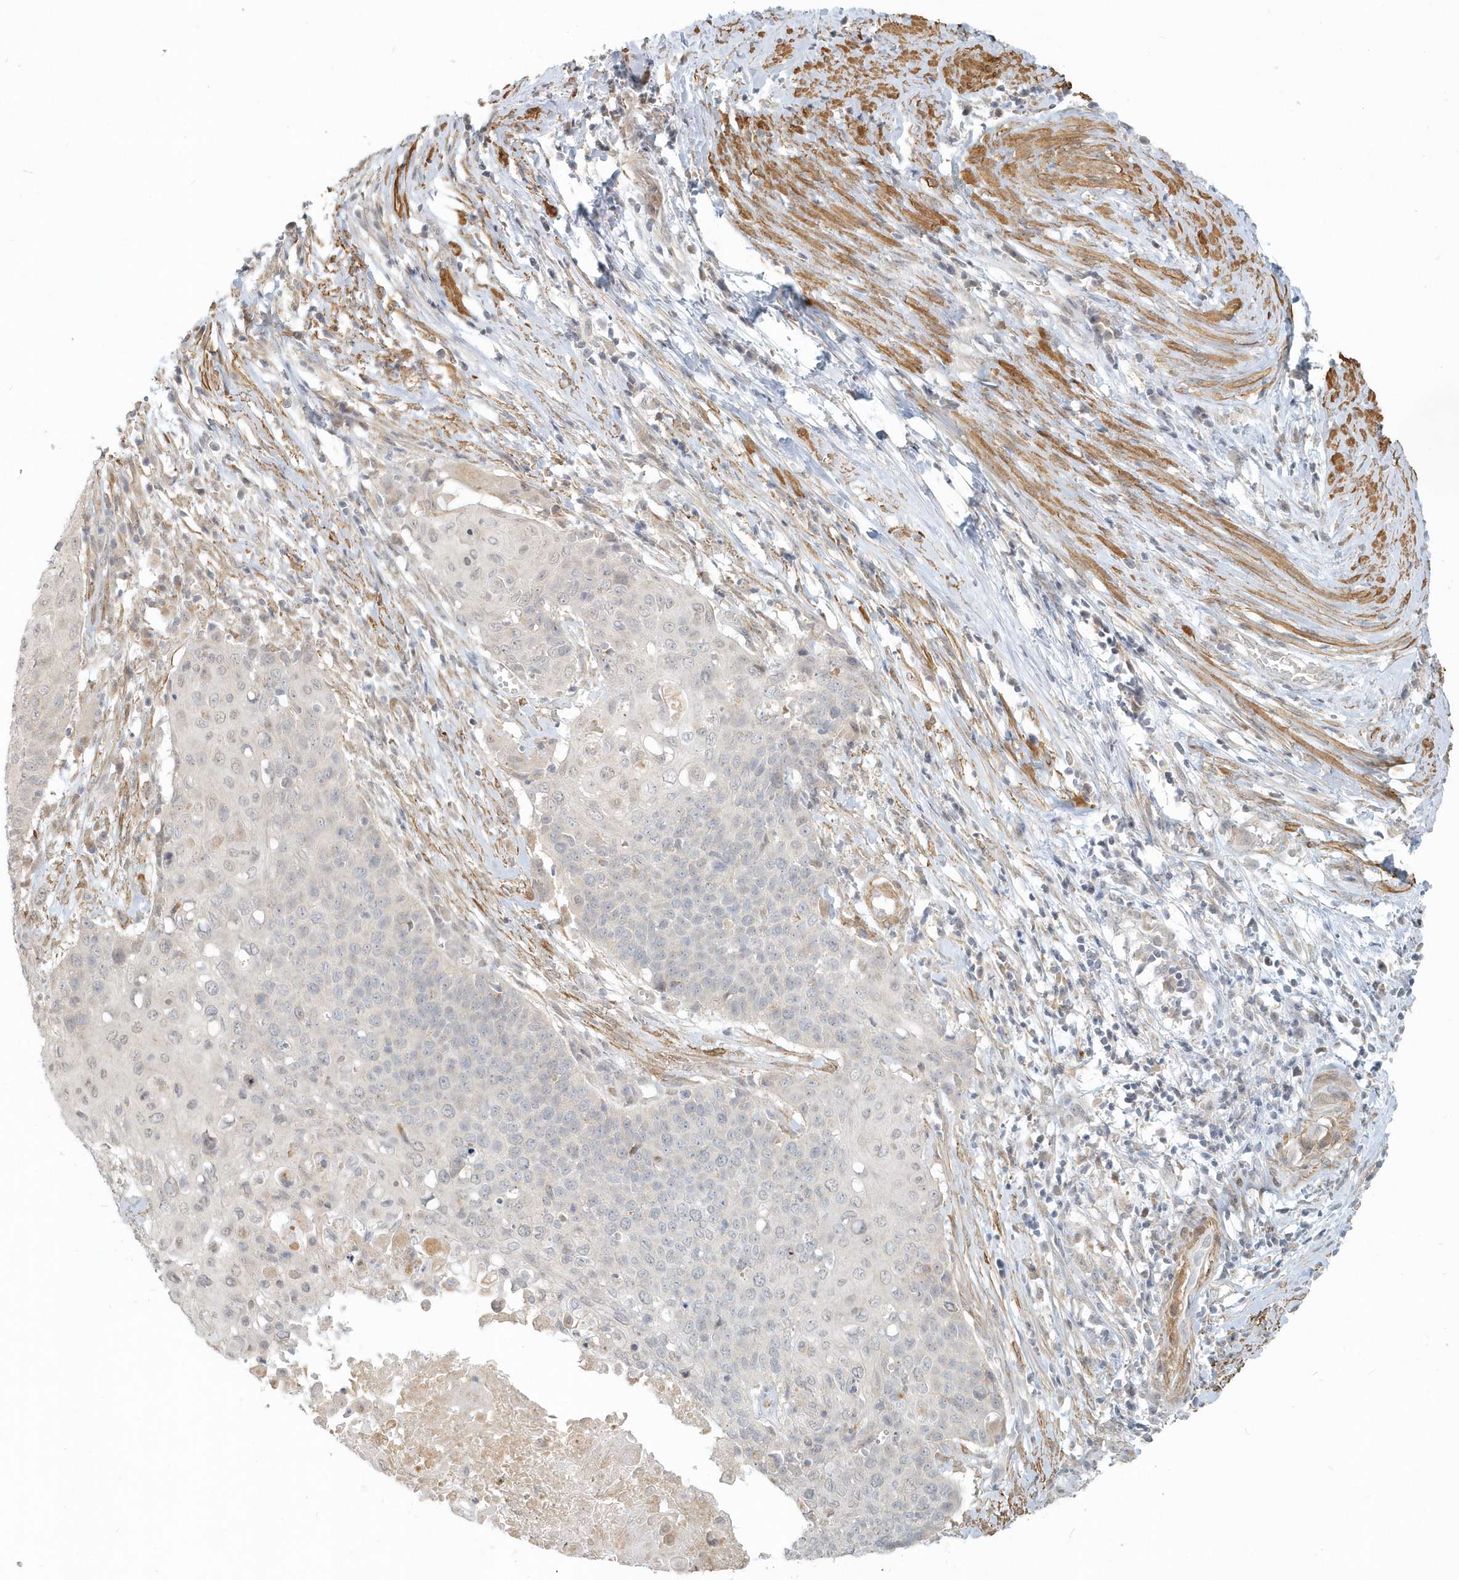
{"staining": {"intensity": "negative", "quantity": "none", "location": "none"}, "tissue": "cervical cancer", "cell_type": "Tumor cells", "image_type": "cancer", "snomed": [{"axis": "morphology", "description": "Squamous cell carcinoma, NOS"}, {"axis": "topography", "description": "Cervix"}], "caption": "Protein analysis of cervical cancer (squamous cell carcinoma) demonstrates no significant expression in tumor cells.", "gene": "NAPB", "patient": {"sex": "female", "age": 39}}